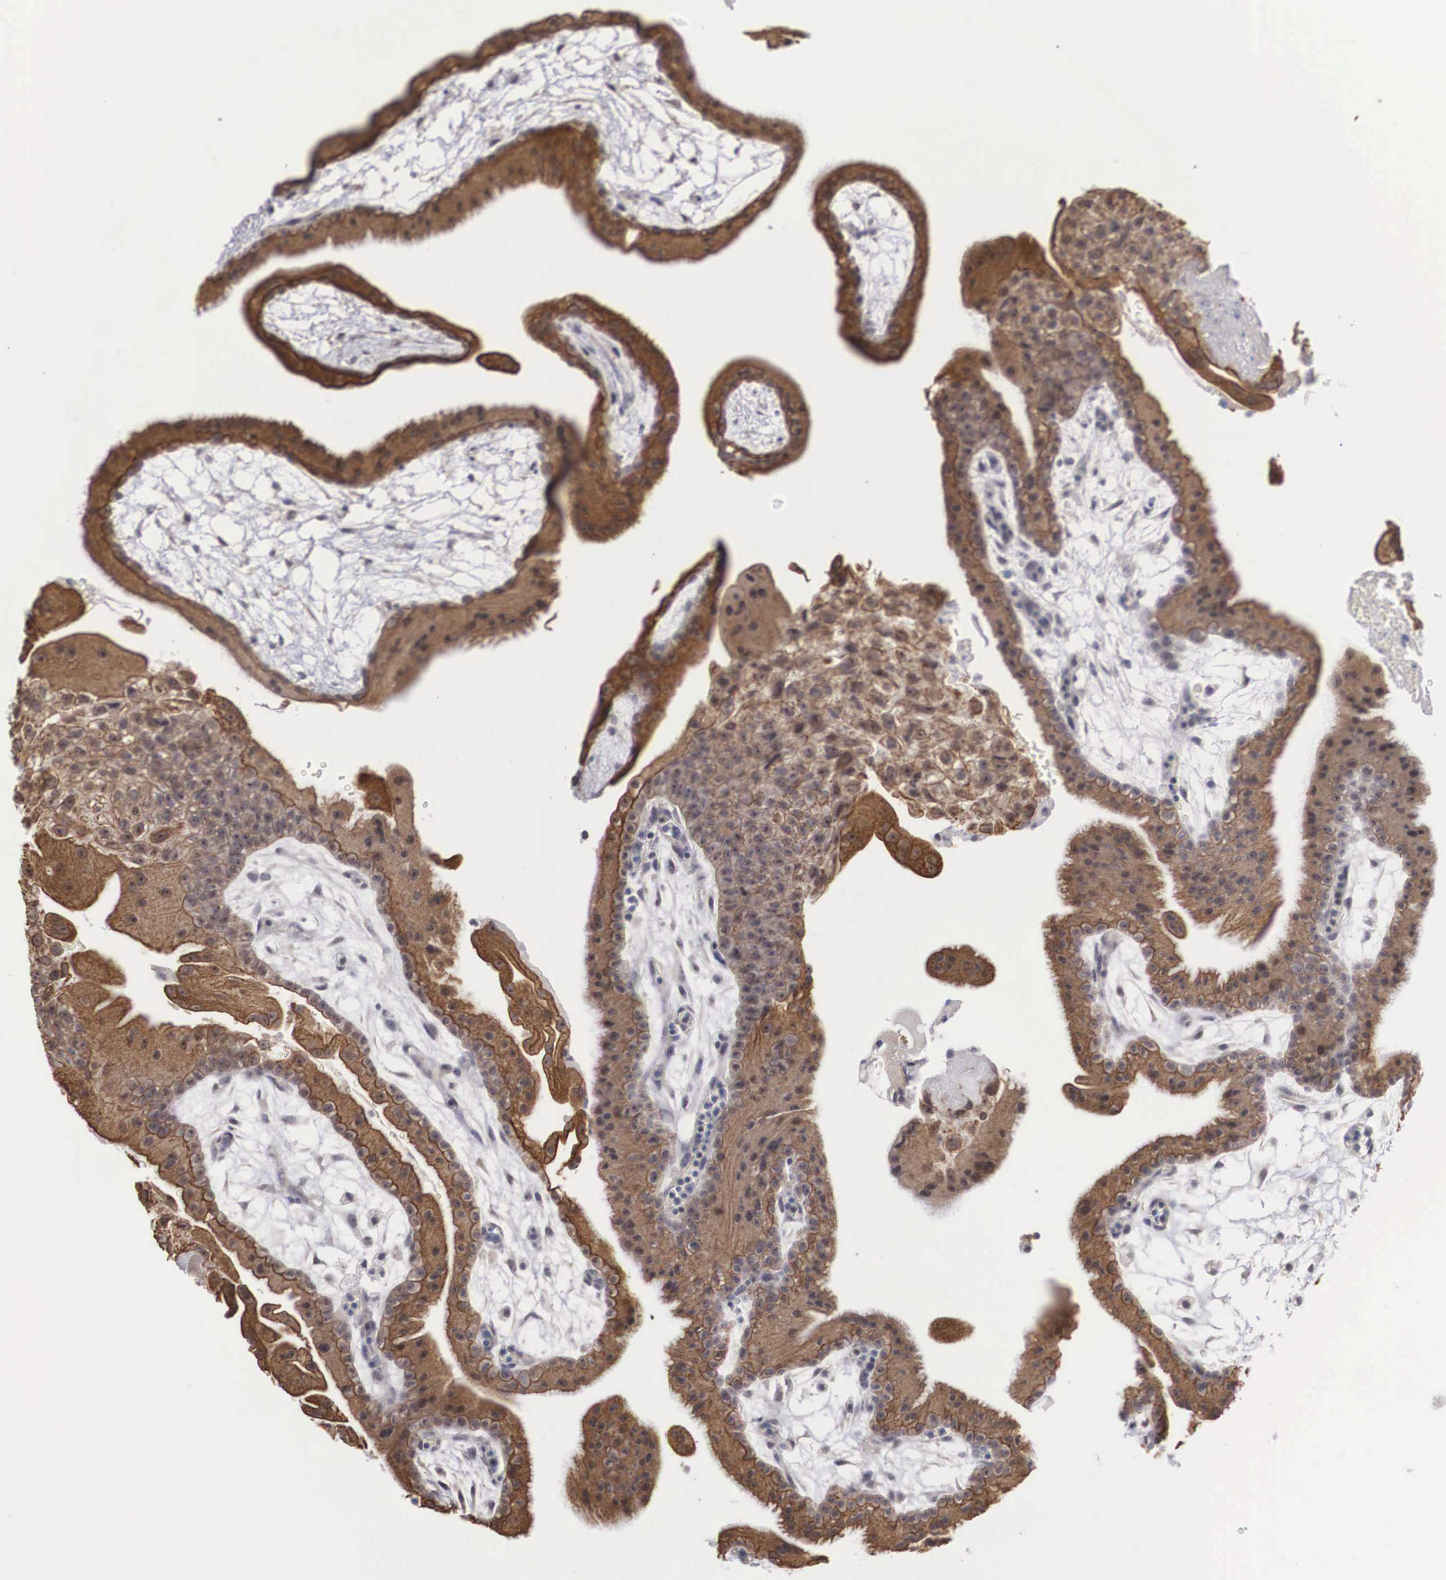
{"staining": {"intensity": "strong", "quantity": ">75%", "location": "cytoplasmic/membranous"}, "tissue": "placenta", "cell_type": "Trophoblastic cells", "image_type": "normal", "snomed": [{"axis": "morphology", "description": "Normal tissue, NOS"}, {"axis": "topography", "description": "Placenta"}], "caption": "Brown immunohistochemical staining in normal placenta shows strong cytoplasmic/membranous expression in about >75% of trophoblastic cells.", "gene": "WDR89", "patient": {"sex": "female", "age": 19}}